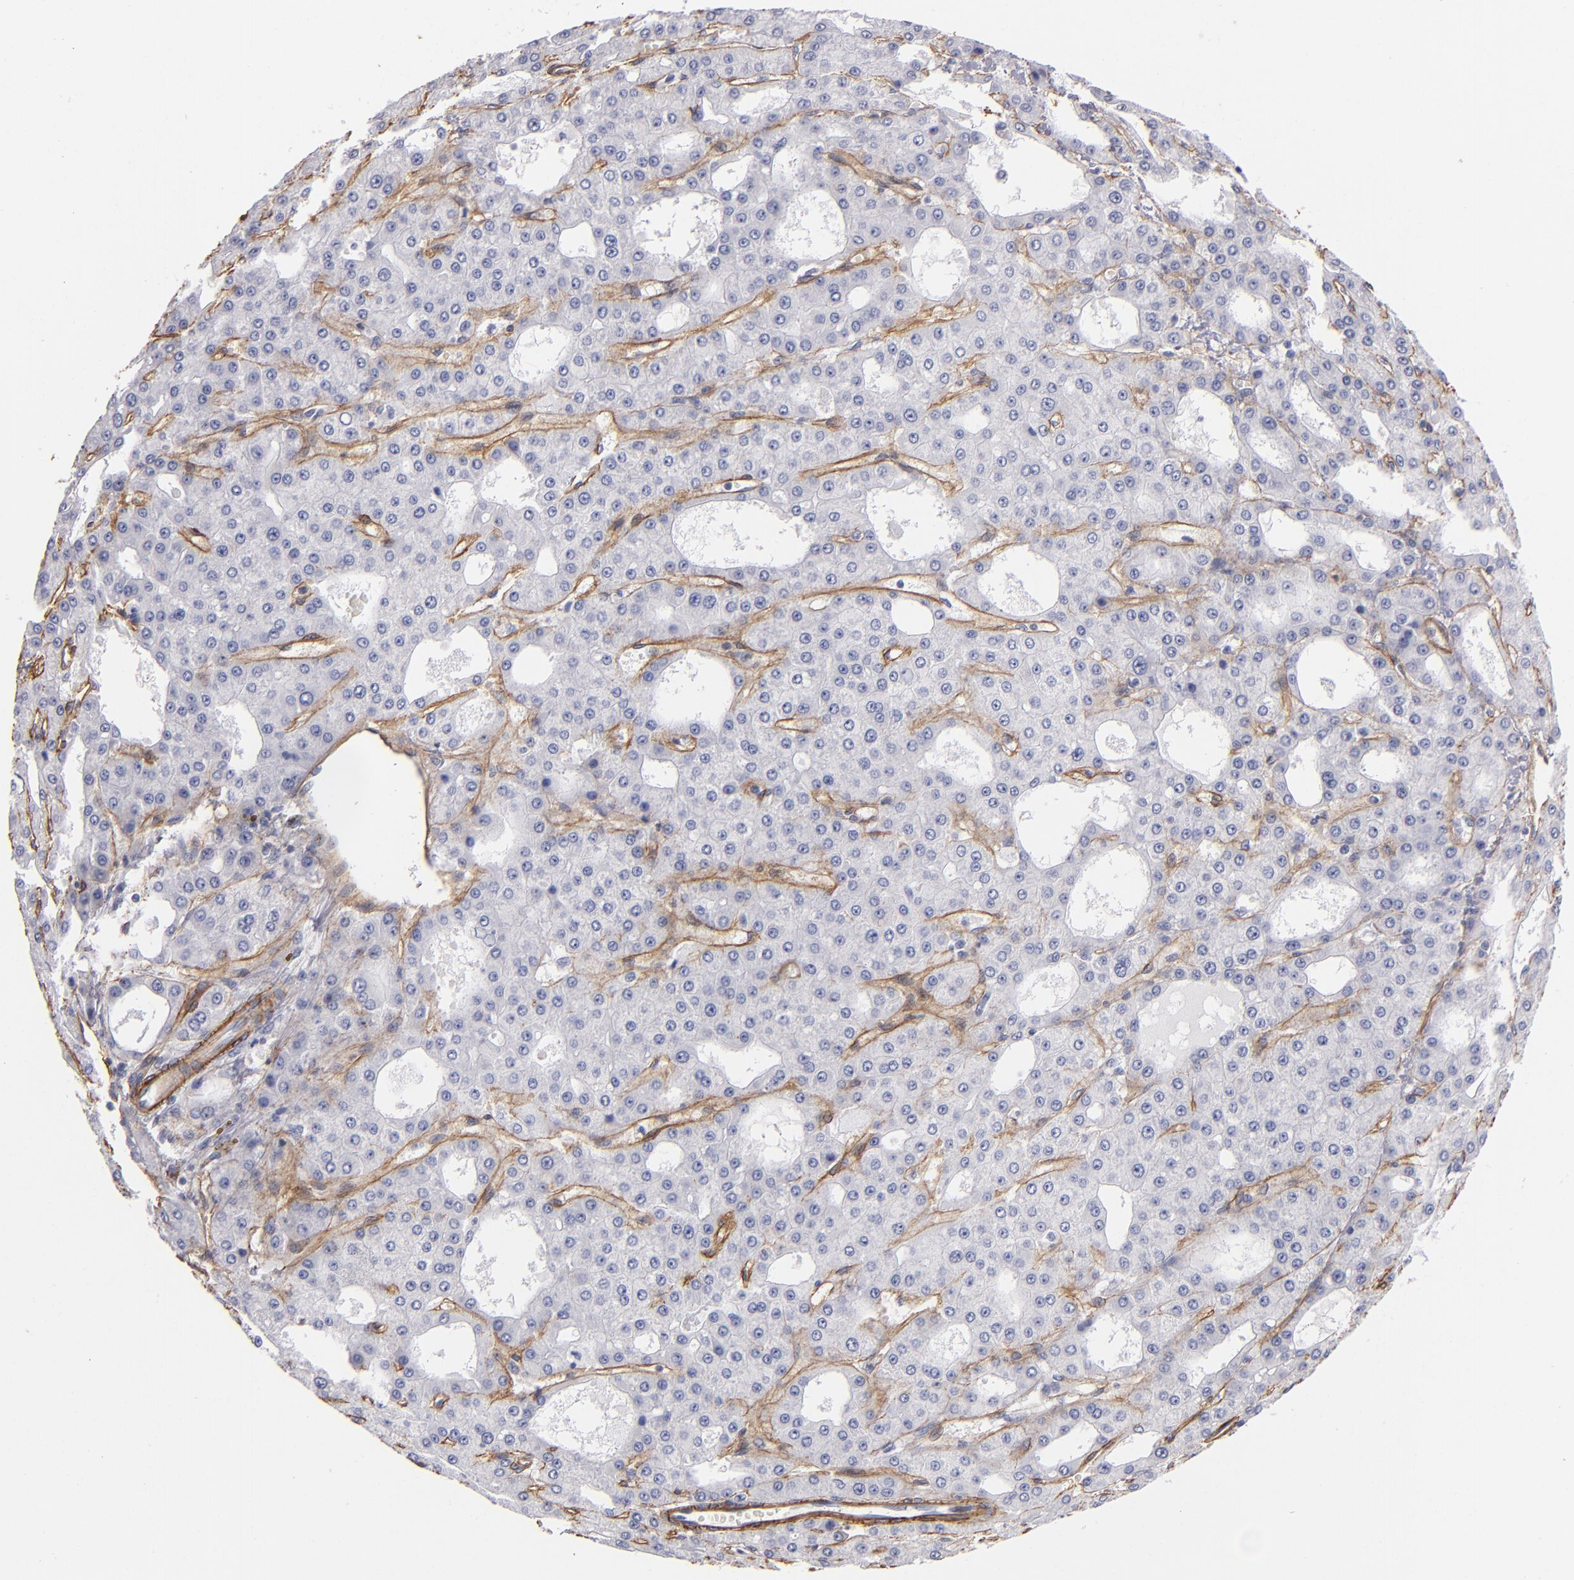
{"staining": {"intensity": "negative", "quantity": "none", "location": "none"}, "tissue": "liver cancer", "cell_type": "Tumor cells", "image_type": "cancer", "snomed": [{"axis": "morphology", "description": "Carcinoma, Hepatocellular, NOS"}, {"axis": "topography", "description": "Liver"}], "caption": "A high-resolution image shows immunohistochemistry (IHC) staining of liver cancer, which reveals no significant positivity in tumor cells.", "gene": "LAMC1", "patient": {"sex": "male", "age": 47}}